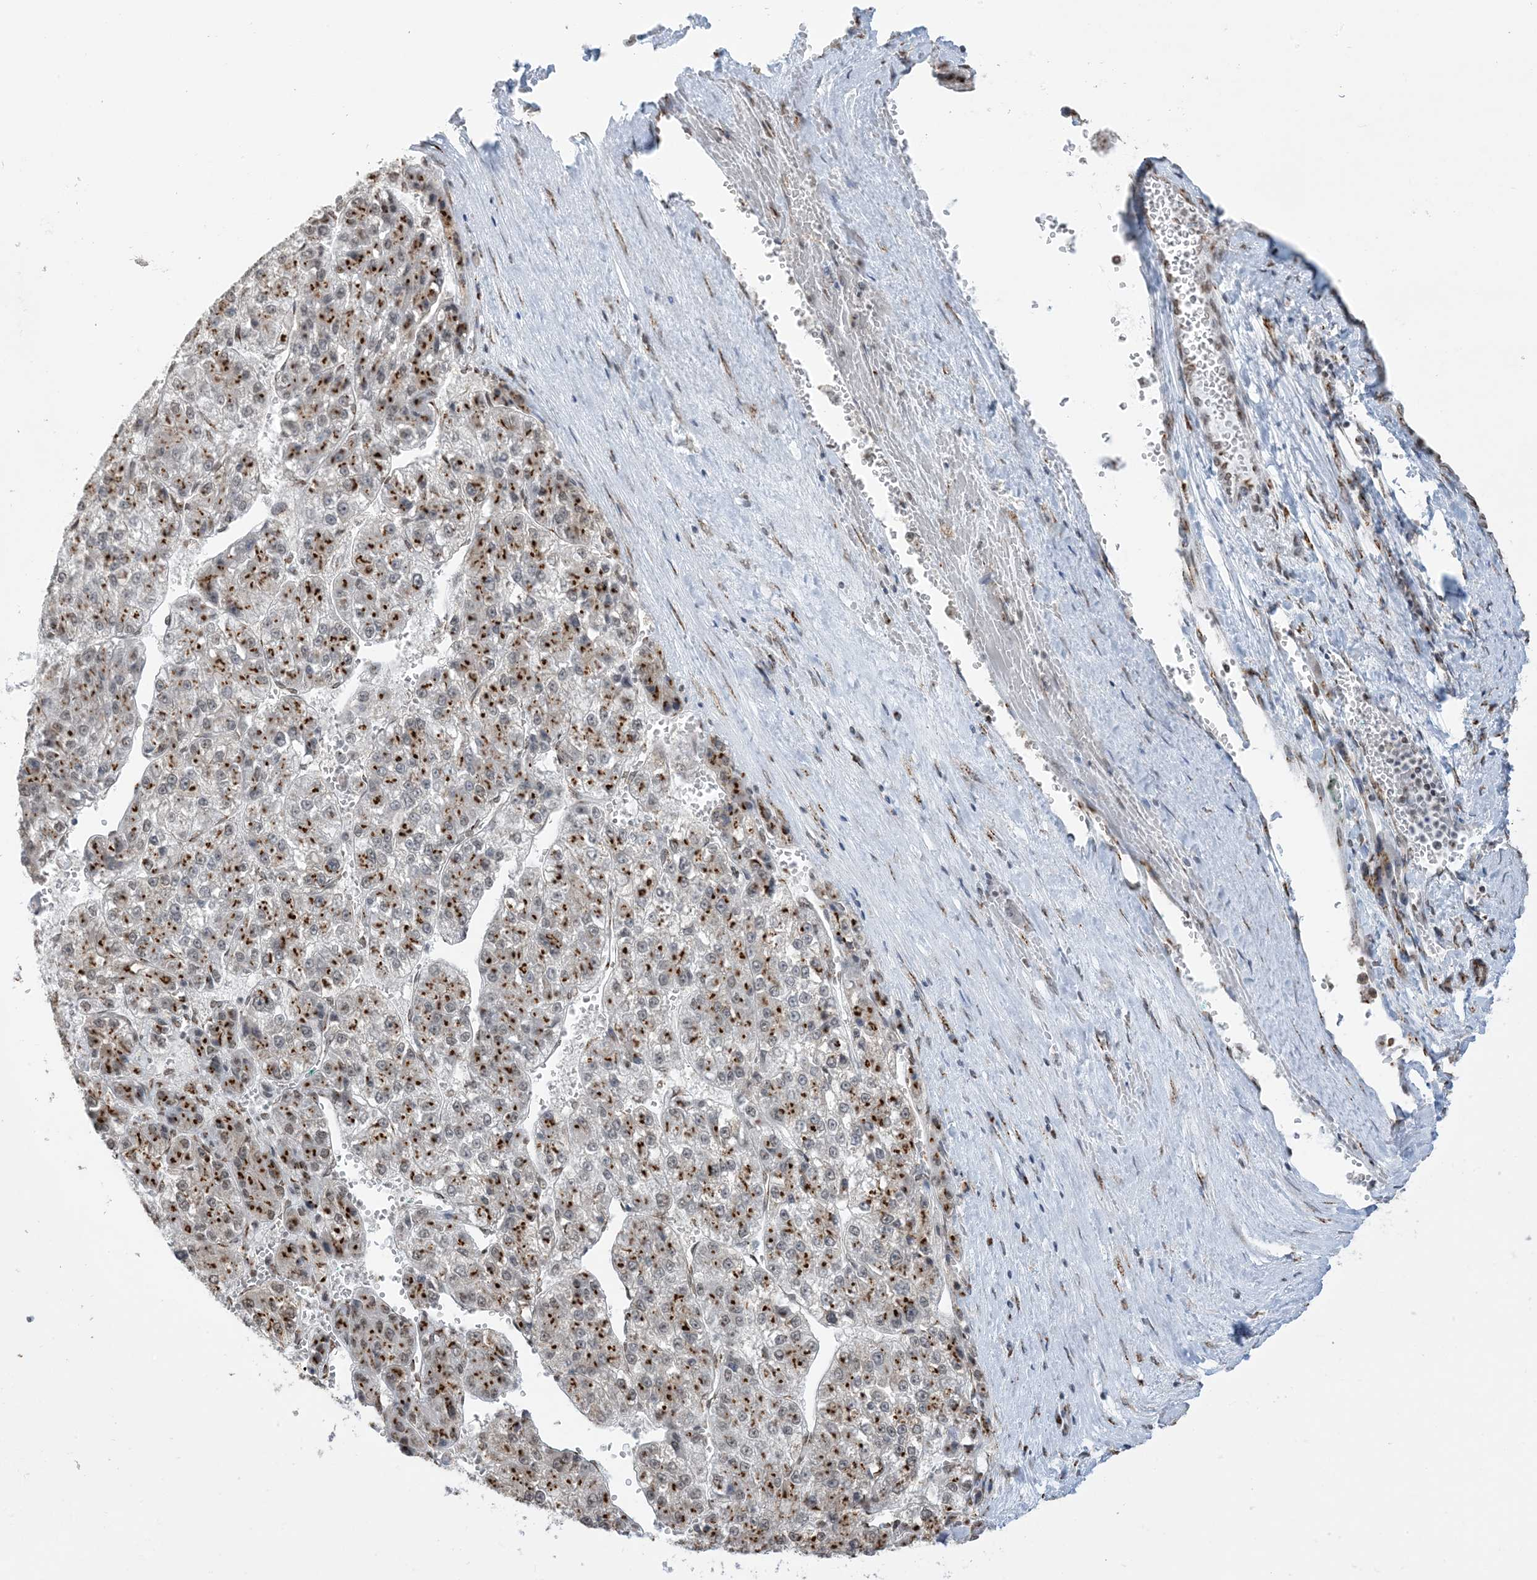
{"staining": {"intensity": "moderate", "quantity": ">75%", "location": "cytoplasmic/membranous,nuclear"}, "tissue": "liver cancer", "cell_type": "Tumor cells", "image_type": "cancer", "snomed": [{"axis": "morphology", "description": "Carcinoma, Hepatocellular, NOS"}, {"axis": "topography", "description": "Liver"}], "caption": "The image exhibits a brown stain indicating the presence of a protein in the cytoplasmic/membranous and nuclear of tumor cells in liver cancer.", "gene": "GPR107", "patient": {"sex": "female", "age": 73}}